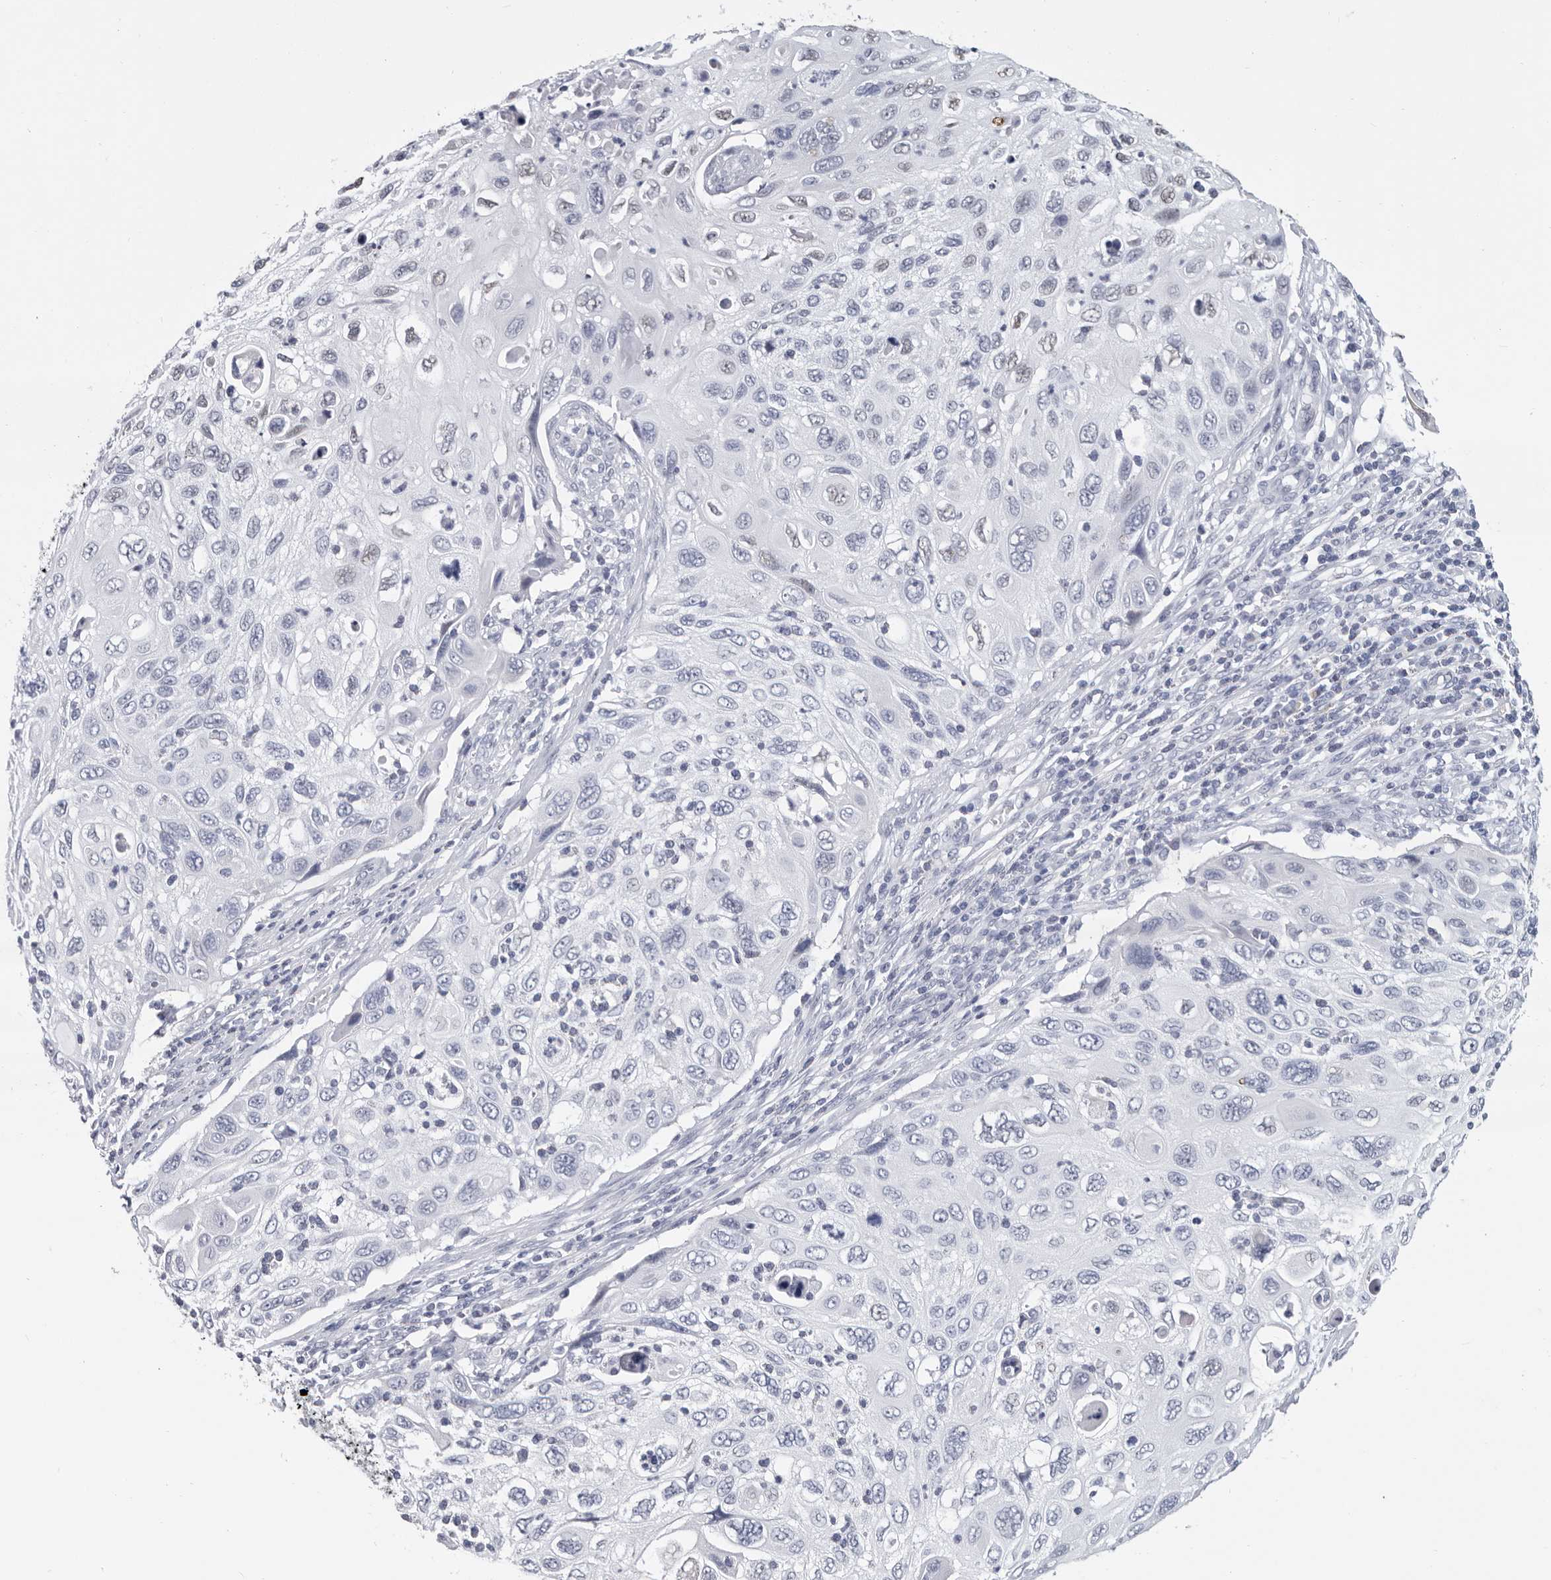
{"staining": {"intensity": "negative", "quantity": "none", "location": "none"}, "tissue": "cervical cancer", "cell_type": "Tumor cells", "image_type": "cancer", "snomed": [{"axis": "morphology", "description": "Squamous cell carcinoma, NOS"}, {"axis": "topography", "description": "Cervix"}], "caption": "An image of cervical squamous cell carcinoma stained for a protein reveals no brown staining in tumor cells.", "gene": "WRAP73", "patient": {"sex": "female", "age": 70}}